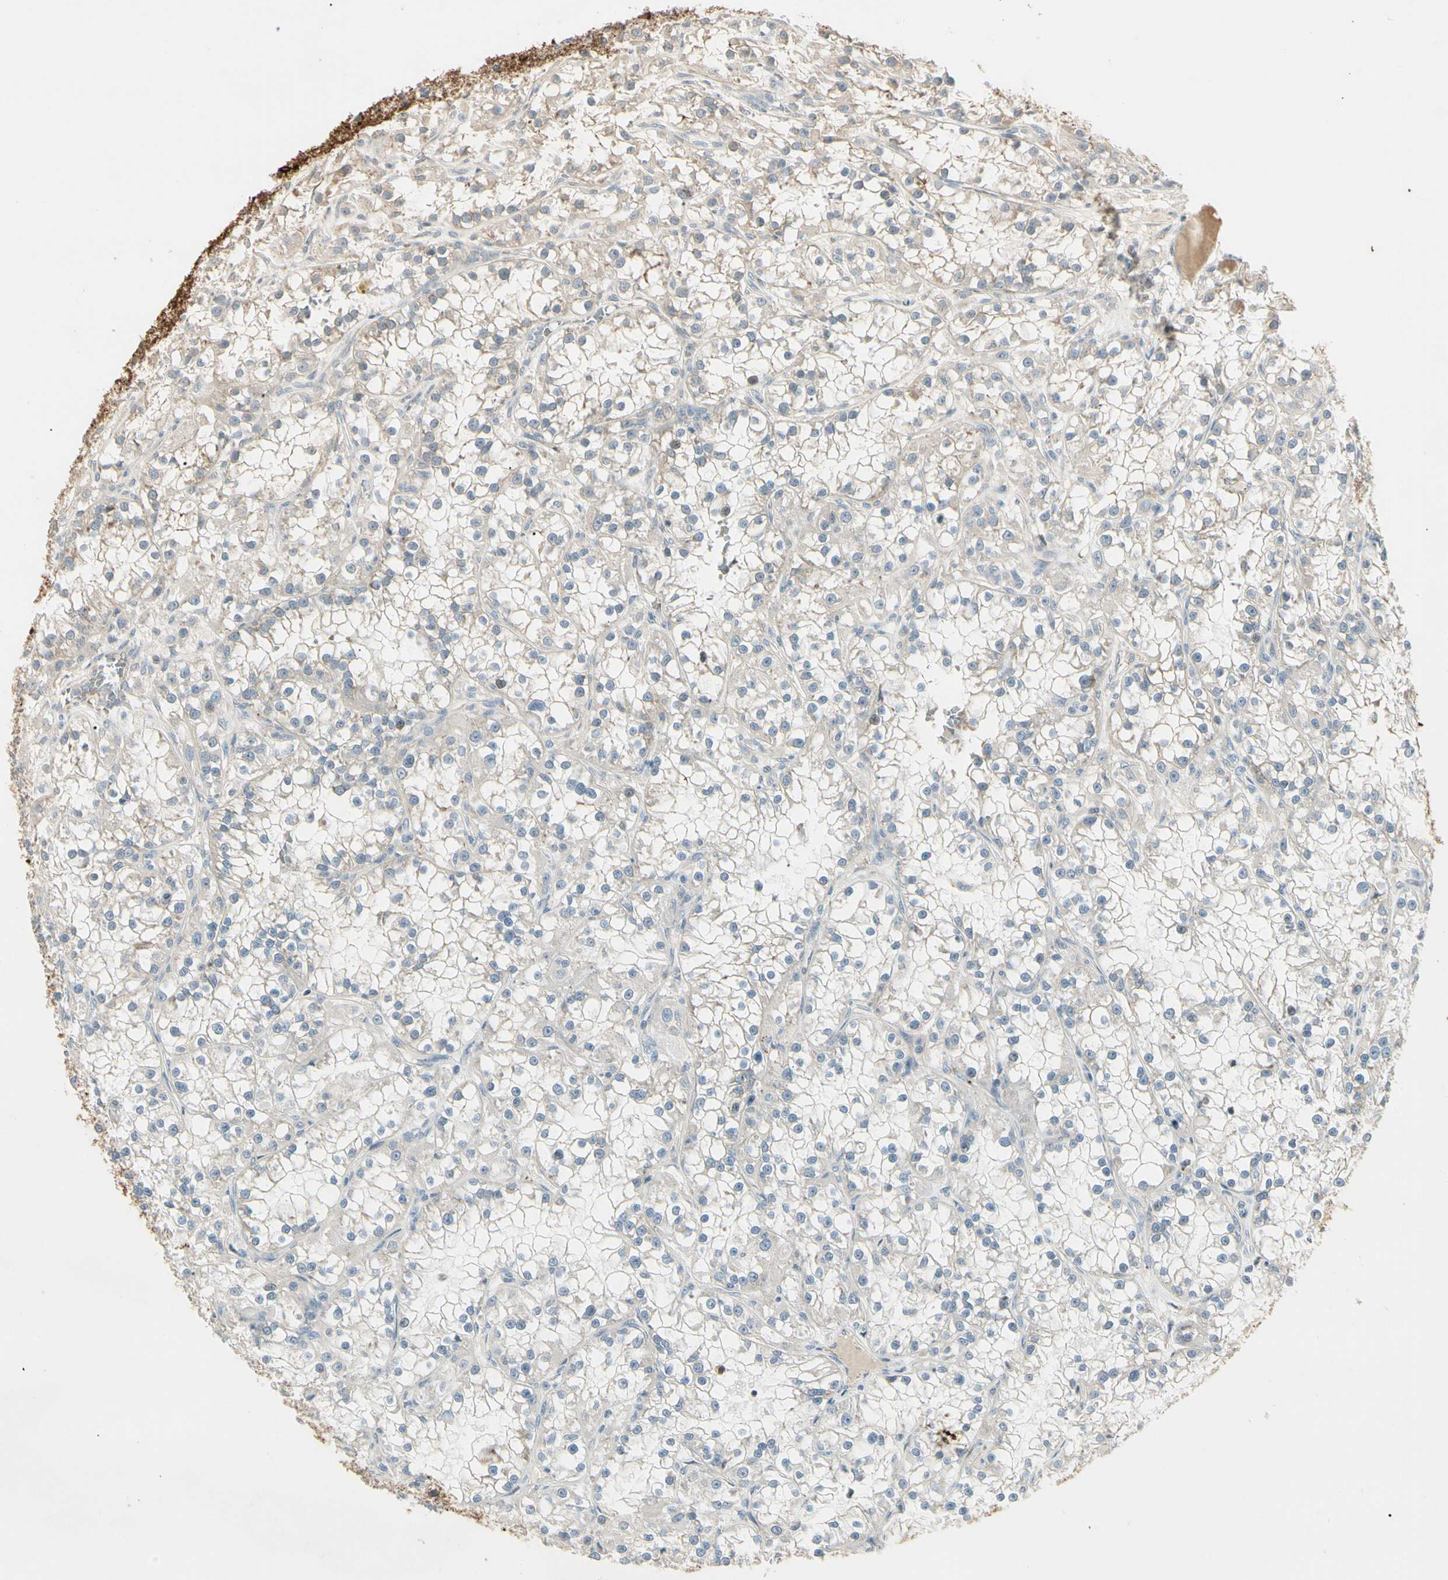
{"staining": {"intensity": "weak", "quantity": "<25%", "location": "cytoplasmic/membranous"}, "tissue": "renal cancer", "cell_type": "Tumor cells", "image_type": "cancer", "snomed": [{"axis": "morphology", "description": "Adenocarcinoma, NOS"}, {"axis": "topography", "description": "Kidney"}], "caption": "Renal adenocarcinoma was stained to show a protein in brown. There is no significant staining in tumor cells. (DAB immunohistochemistry with hematoxylin counter stain).", "gene": "SKIL", "patient": {"sex": "female", "age": 52}}